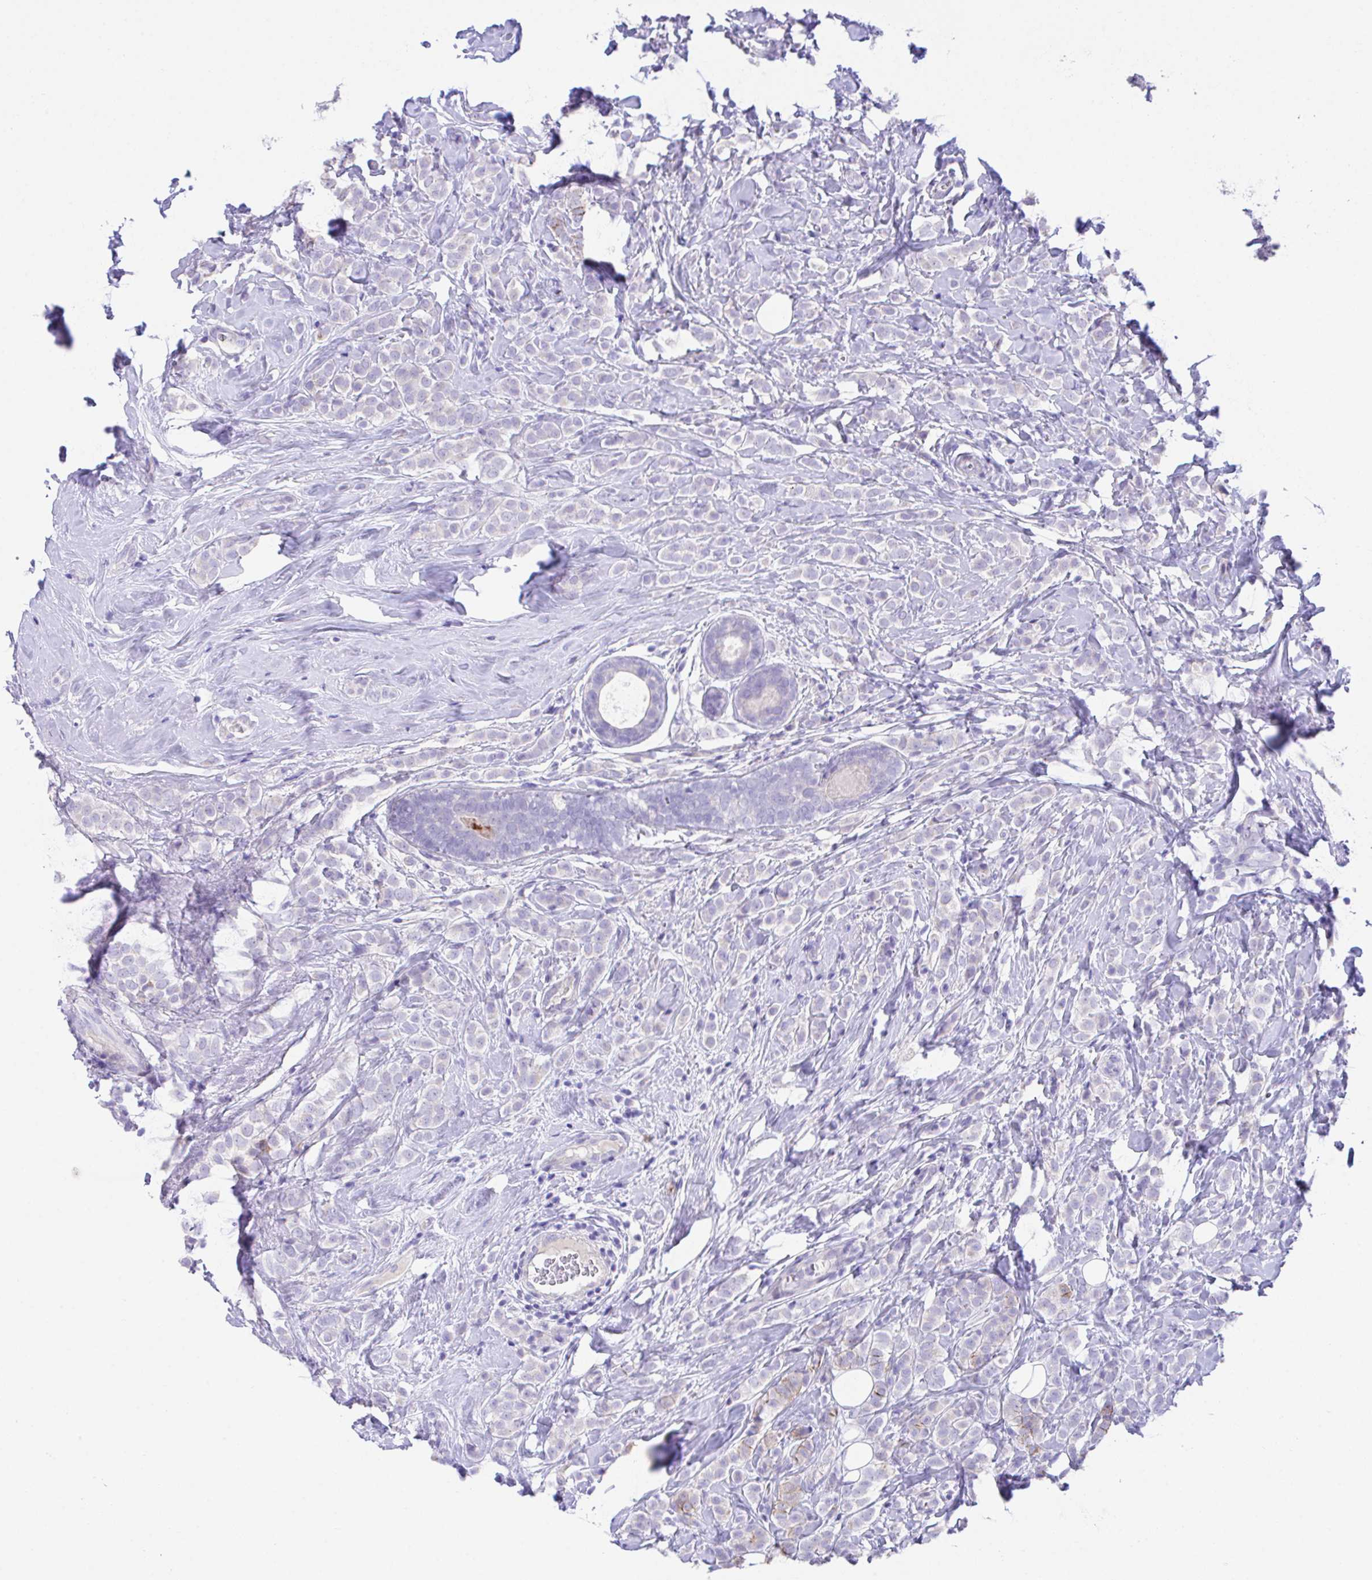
{"staining": {"intensity": "negative", "quantity": "none", "location": "none"}, "tissue": "breast cancer", "cell_type": "Tumor cells", "image_type": "cancer", "snomed": [{"axis": "morphology", "description": "Lobular carcinoma"}, {"axis": "topography", "description": "Breast"}], "caption": "Immunohistochemistry (IHC) of human breast cancer reveals no expression in tumor cells.", "gene": "SLC16A6", "patient": {"sex": "female", "age": 49}}